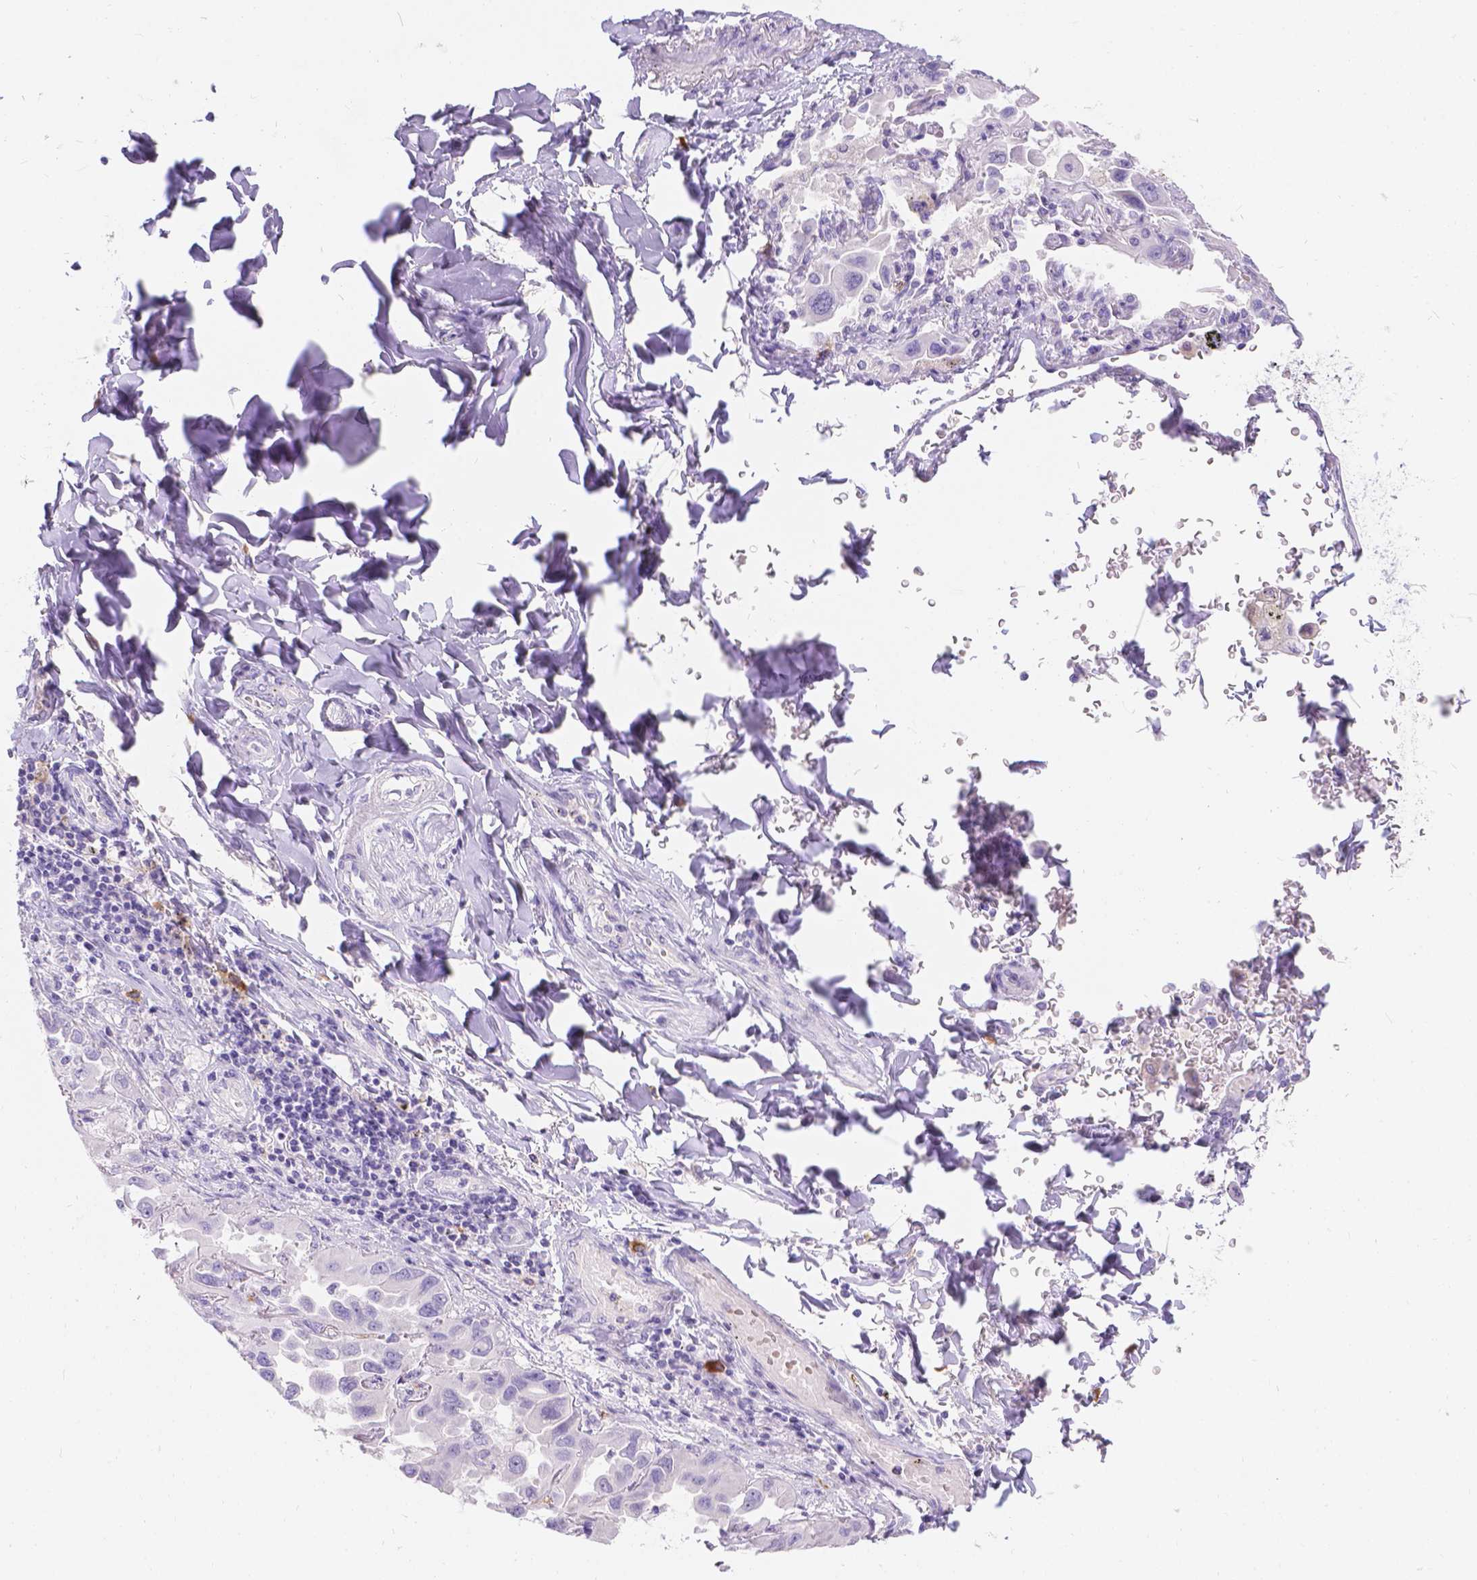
{"staining": {"intensity": "negative", "quantity": "none", "location": "none"}, "tissue": "lung cancer", "cell_type": "Tumor cells", "image_type": "cancer", "snomed": [{"axis": "morphology", "description": "Adenocarcinoma, NOS"}, {"axis": "topography", "description": "Lung"}], "caption": "This is an immunohistochemistry (IHC) histopathology image of adenocarcinoma (lung). There is no expression in tumor cells.", "gene": "GNRHR", "patient": {"sex": "male", "age": 64}}